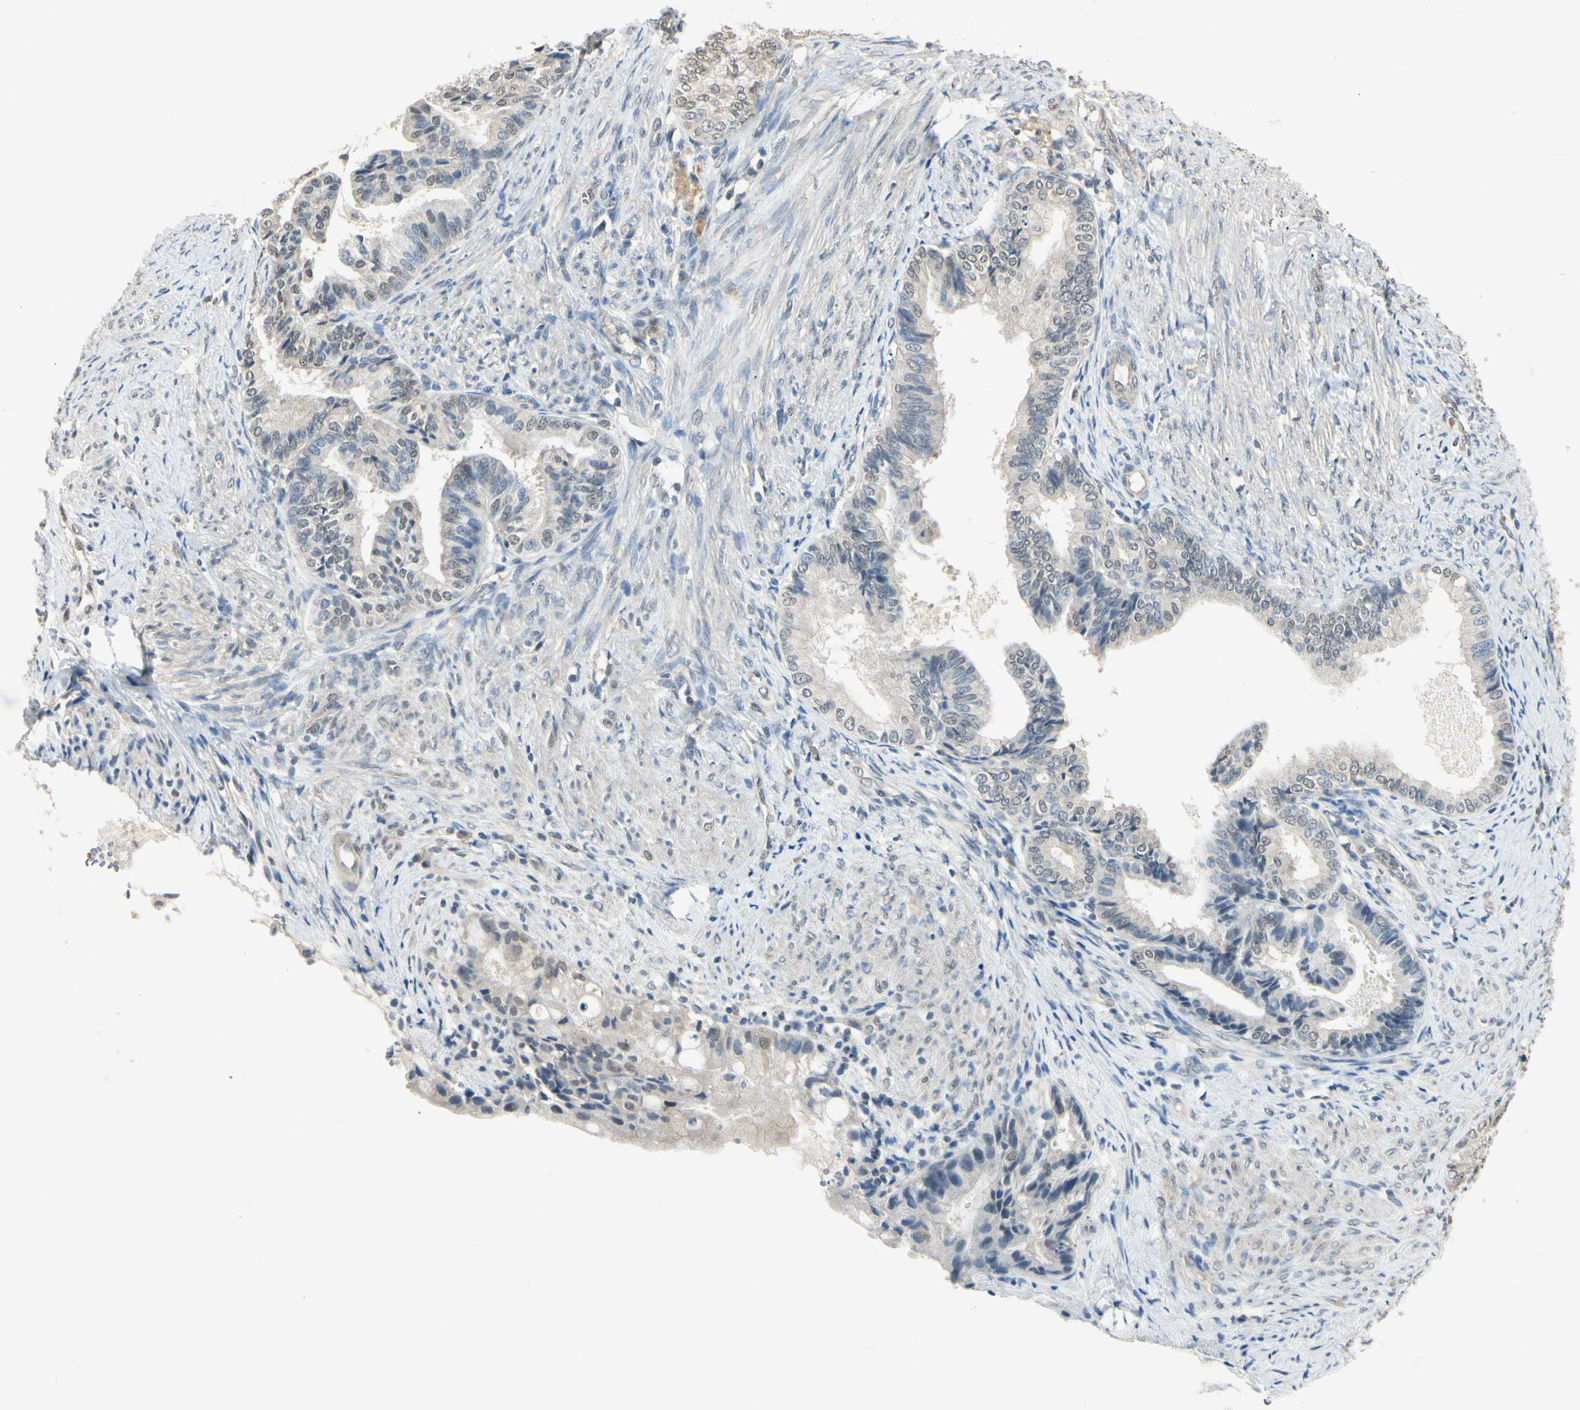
{"staining": {"intensity": "weak", "quantity": "<25%", "location": "cytoplasmic/membranous"}, "tissue": "endometrial cancer", "cell_type": "Tumor cells", "image_type": "cancer", "snomed": [{"axis": "morphology", "description": "Adenocarcinoma, NOS"}, {"axis": "topography", "description": "Endometrium"}], "caption": "DAB immunohistochemical staining of human adenocarcinoma (endometrial) demonstrates no significant staining in tumor cells. (DAB IHC visualized using brightfield microscopy, high magnification).", "gene": "SGCA", "patient": {"sex": "female", "age": 86}}